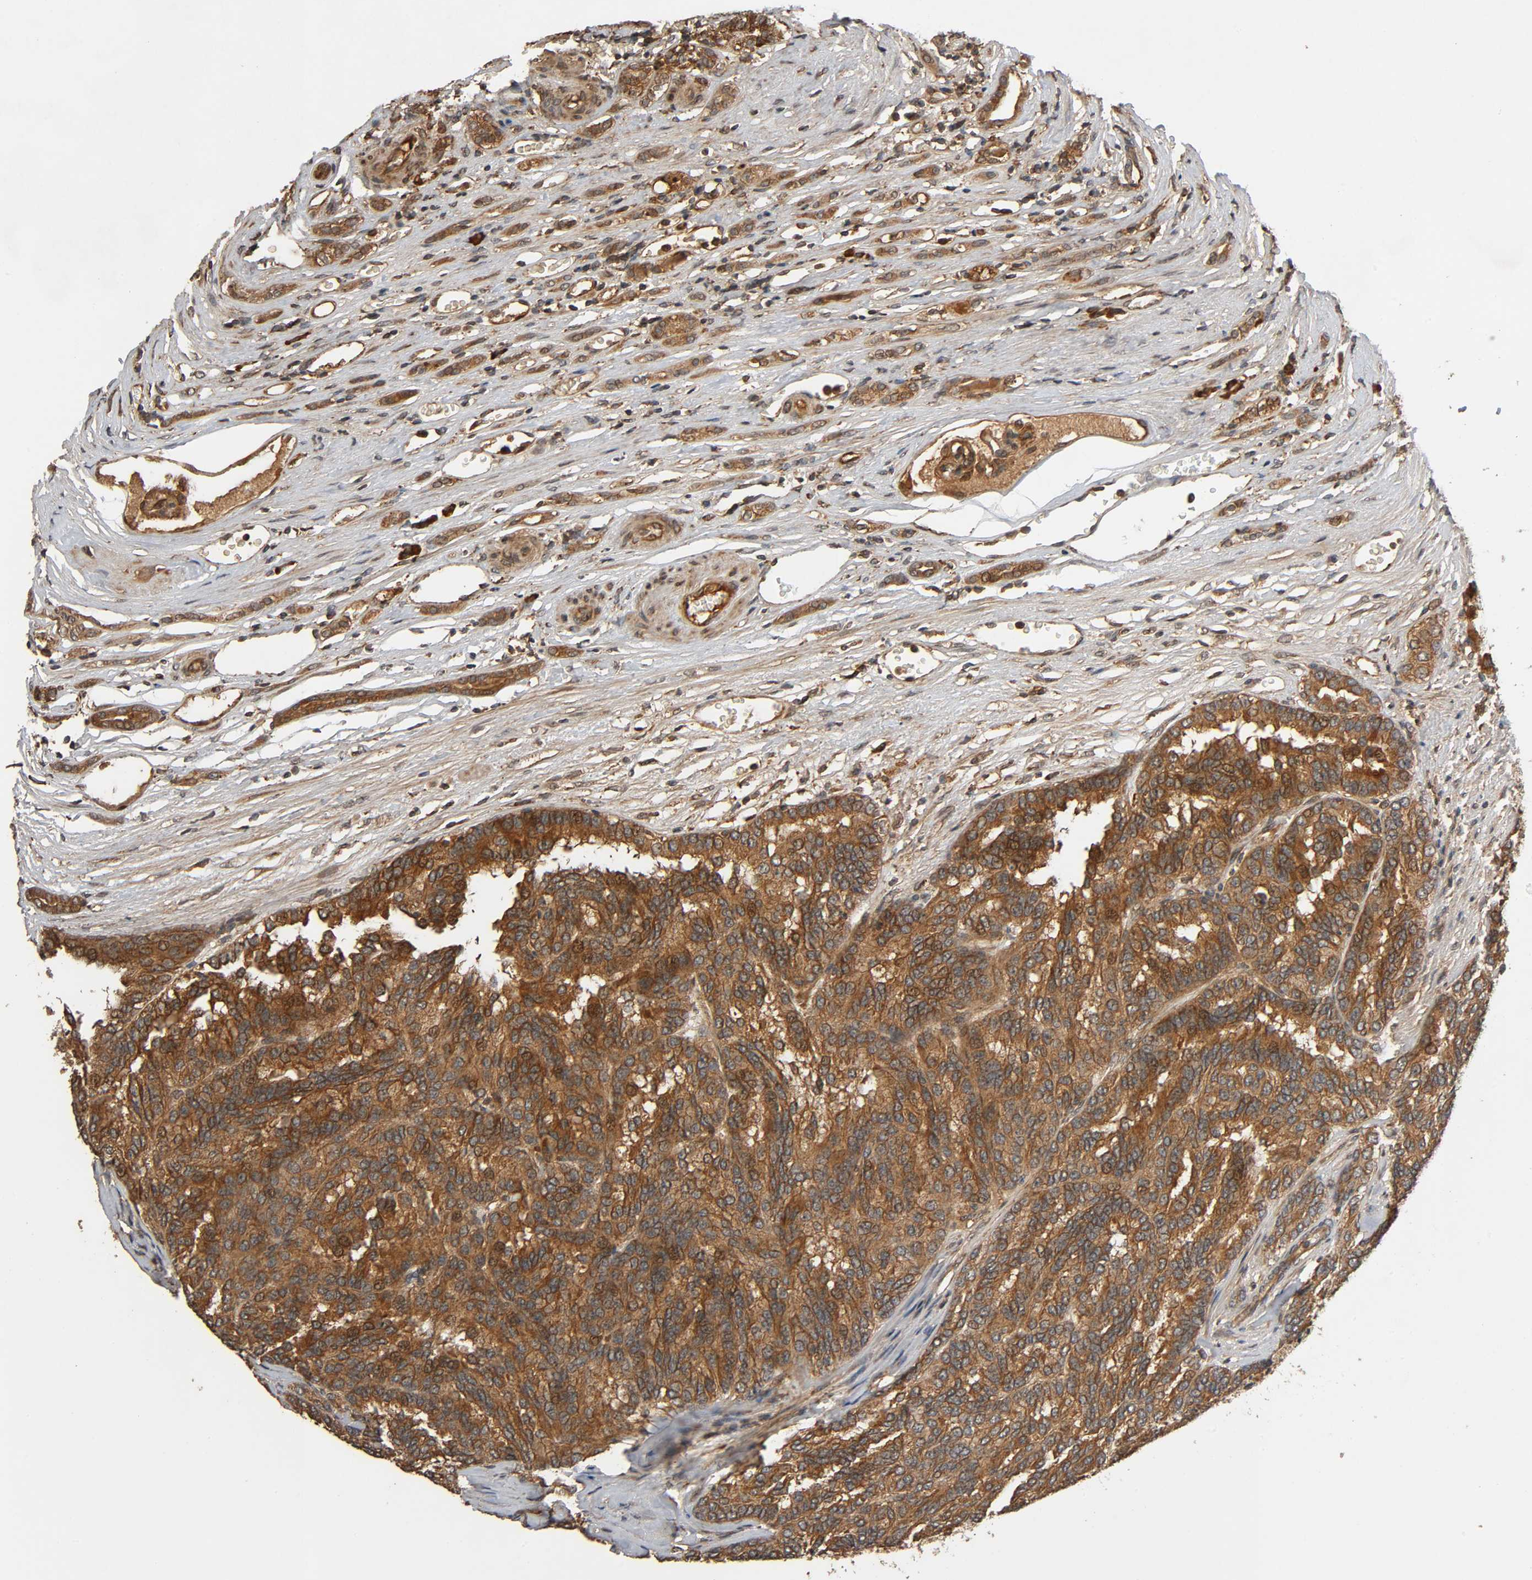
{"staining": {"intensity": "strong", "quantity": ">75%", "location": "cytoplasmic/membranous"}, "tissue": "renal cancer", "cell_type": "Tumor cells", "image_type": "cancer", "snomed": [{"axis": "morphology", "description": "Adenocarcinoma, NOS"}, {"axis": "topography", "description": "Kidney"}], "caption": "Immunohistochemical staining of human renal adenocarcinoma shows high levels of strong cytoplasmic/membranous protein staining in approximately >75% of tumor cells.", "gene": "MAP3K8", "patient": {"sex": "male", "age": 46}}